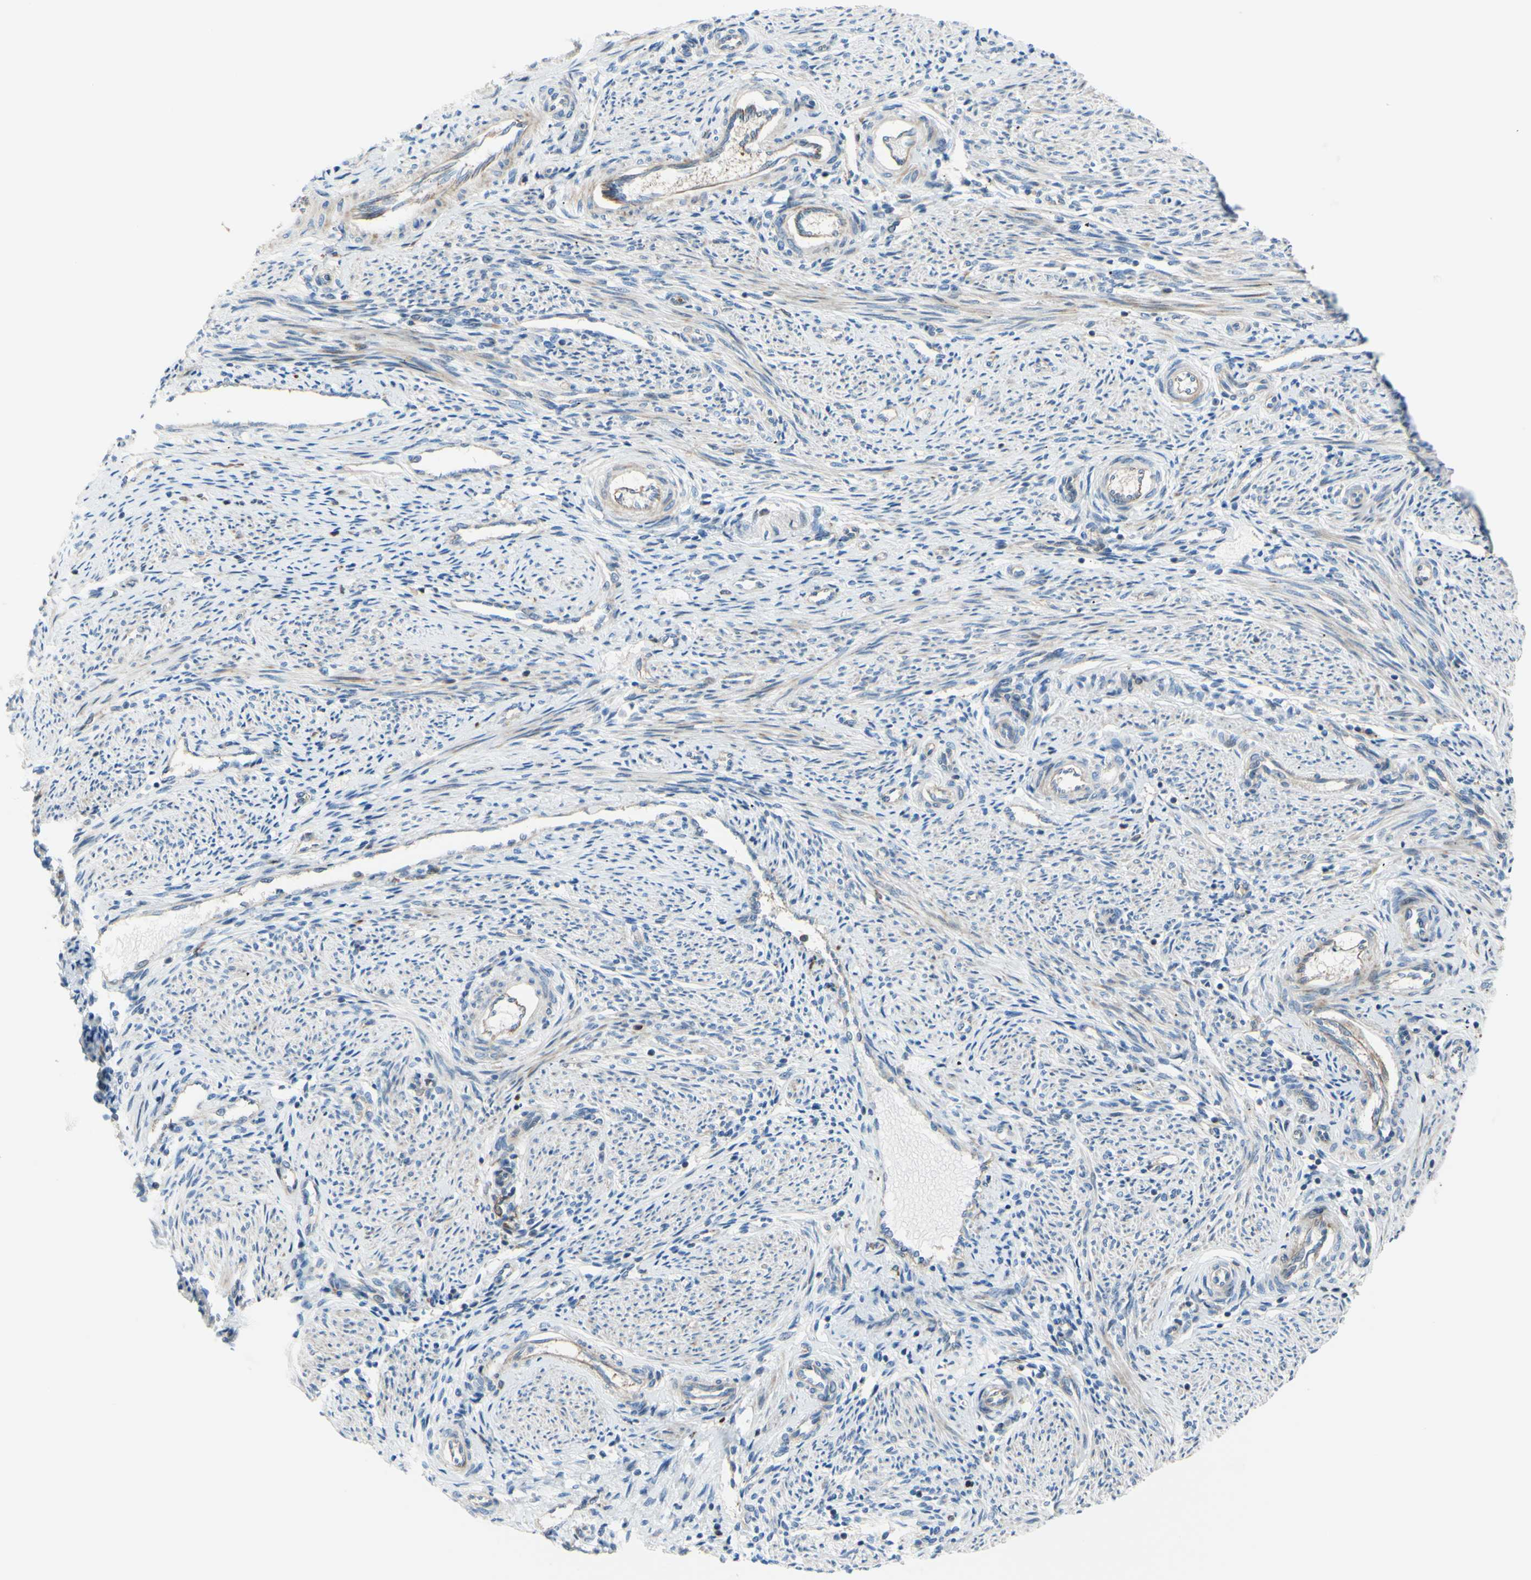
{"staining": {"intensity": "negative", "quantity": "none", "location": "none"}, "tissue": "endometrium", "cell_type": "Cells in endometrial stroma", "image_type": "normal", "snomed": [{"axis": "morphology", "description": "Normal tissue, NOS"}, {"axis": "topography", "description": "Endometrium"}], "caption": "An image of endometrium stained for a protein displays no brown staining in cells in endometrial stroma.", "gene": "PAK2", "patient": {"sex": "female", "age": 42}}